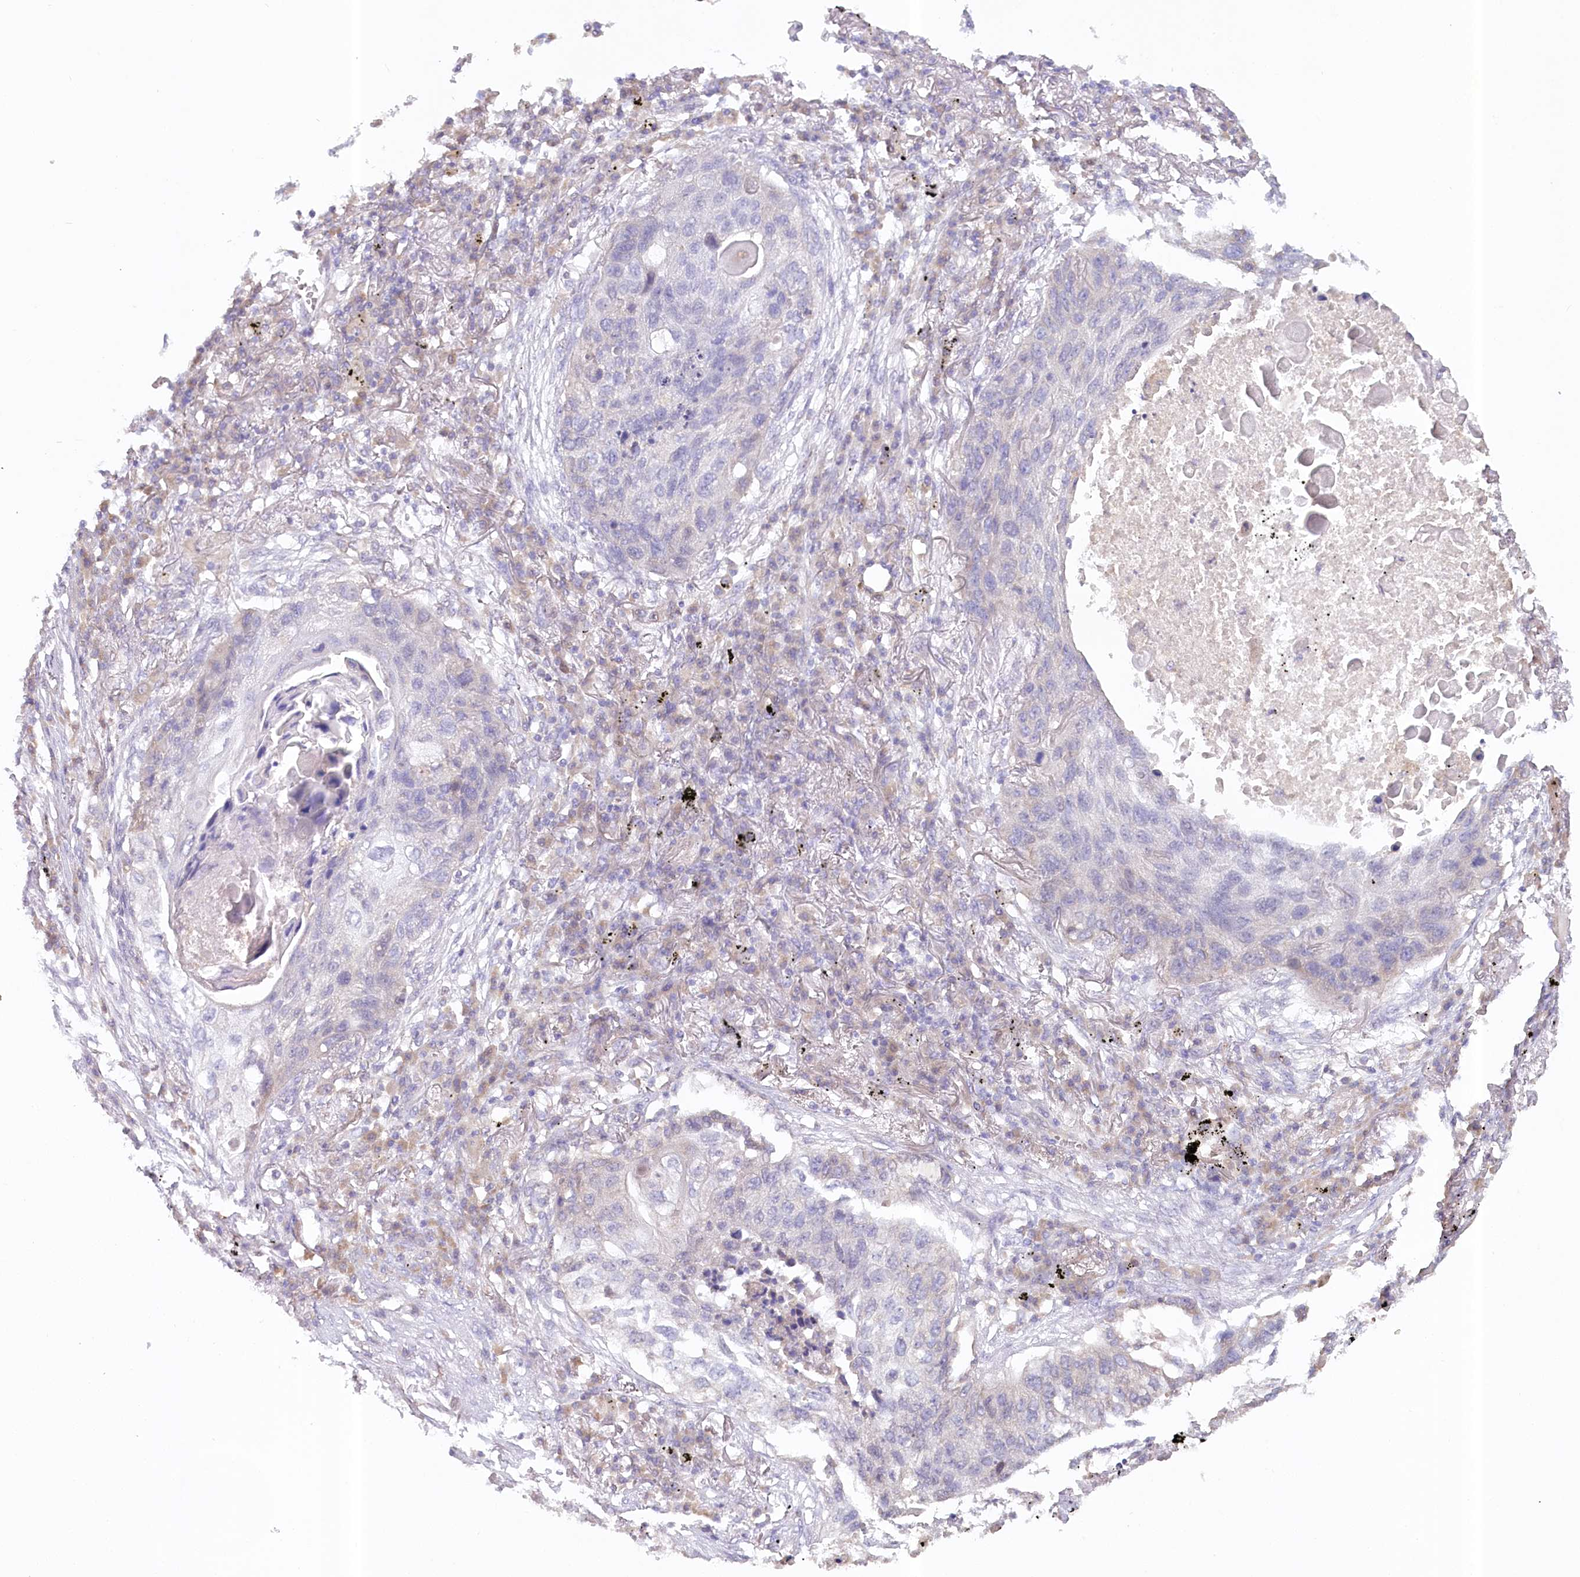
{"staining": {"intensity": "negative", "quantity": "none", "location": "none"}, "tissue": "lung cancer", "cell_type": "Tumor cells", "image_type": "cancer", "snomed": [{"axis": "morphology", "description": "Squamous cell carcinoma, NOS"}, {"axis": "topography", "description": "Lung"}], "caption": "Tumor cells show no significant positivity in lung squamous cell carcinoma.", "gene": "PAIP2", "patient": {"sex": "female", "age": 63}}